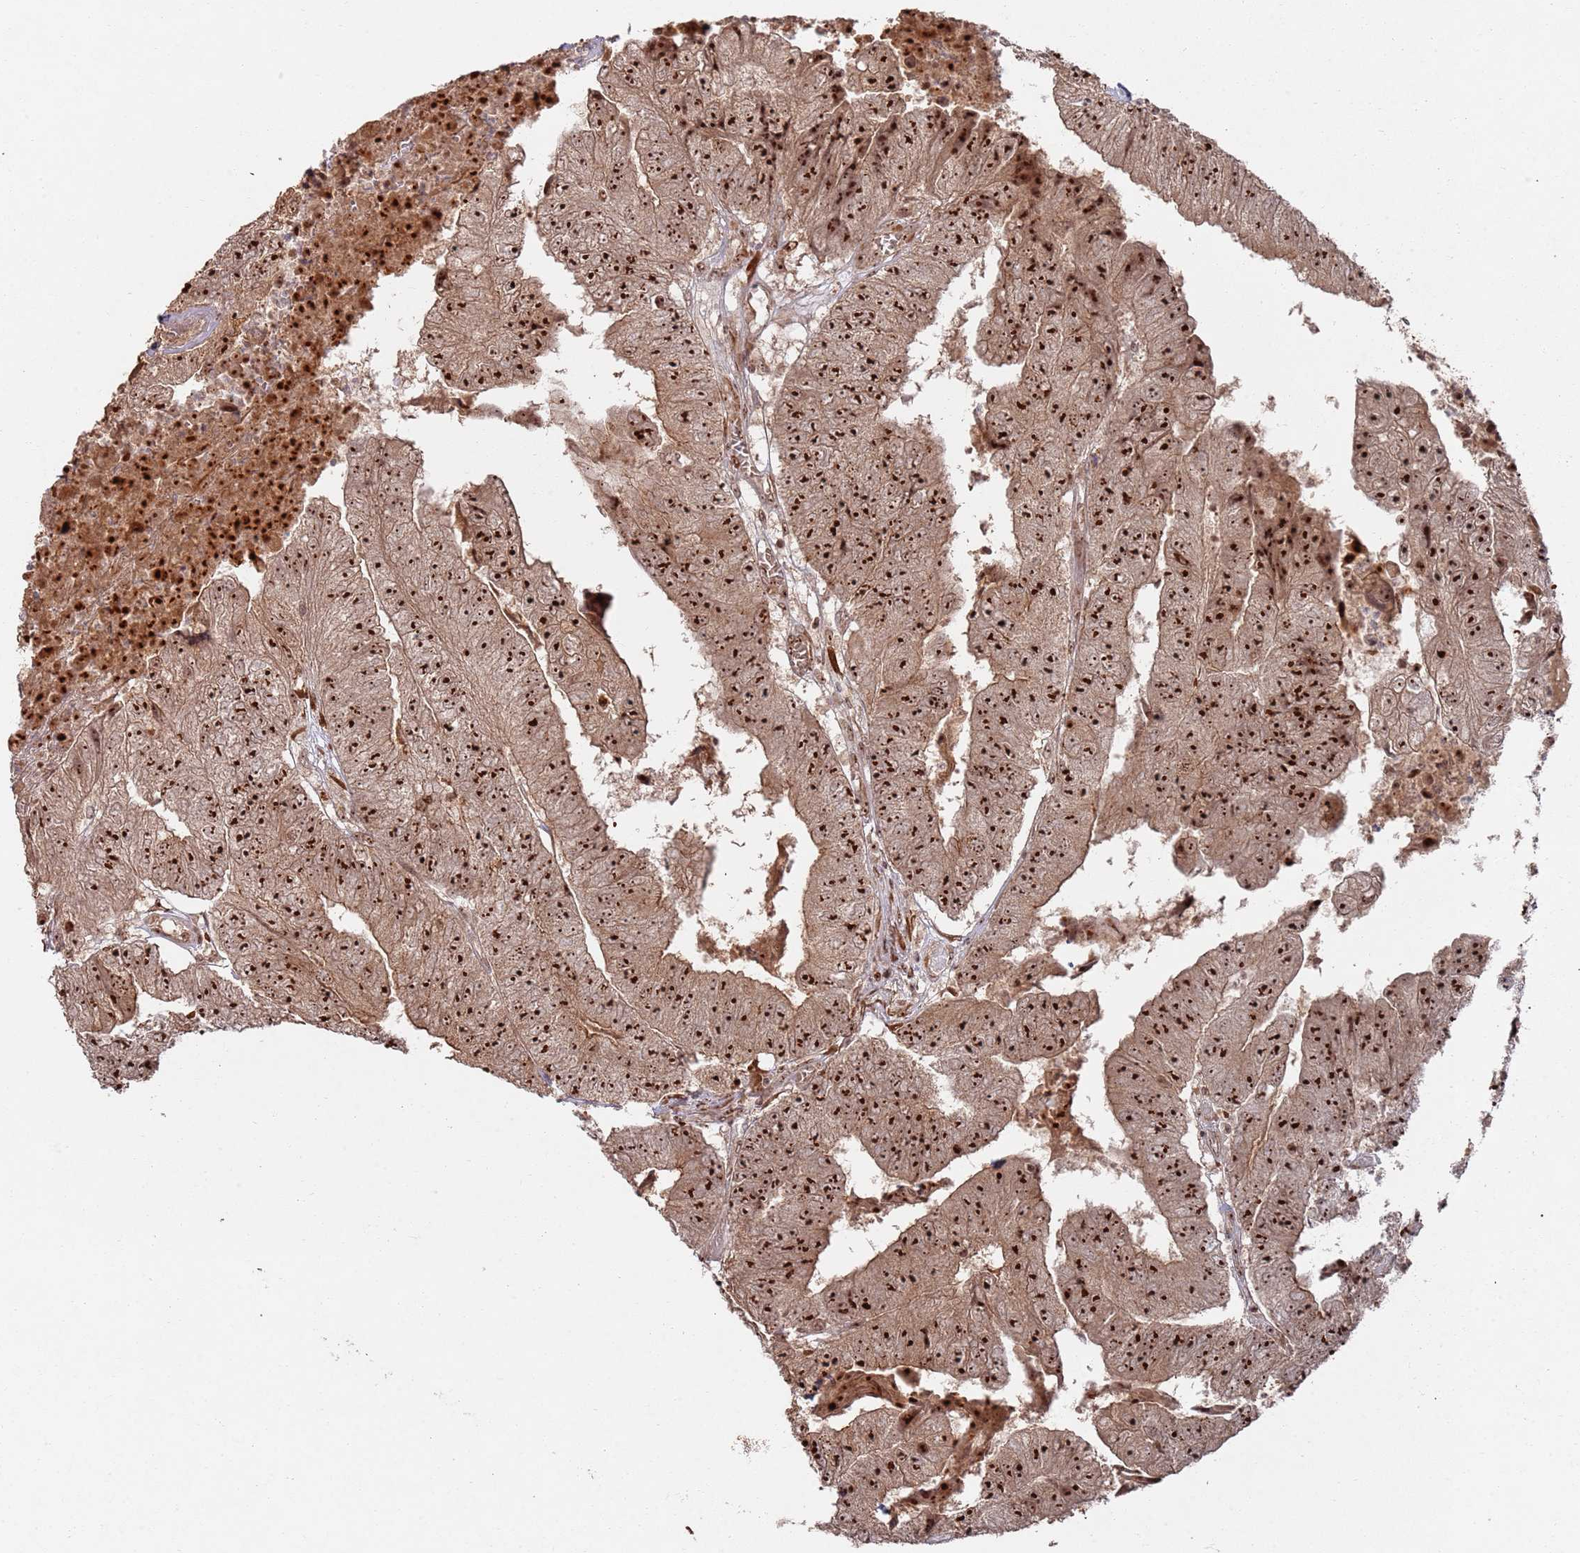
{"staining": {"intensity": "strong", "quantity": ">75%", "location": "nuclear"}, "tissue": "colorectal cancer", "cell_type": "Tumor cells", "image_type": "cancer", "snomed": [{"axis": "morphology", "description": "Adenocarcinoma, NOS"}, {"axis": "topography", "description": "Colon"}], "caption": "Brown immunohistochemical staining in human colorectal adenocarcinoma exhibits strong nuclear expression in approximately >75% of tumor cells. Ihc stains the protein of interest in brown and the nuclei are stained blue.", "gene": "UTP11", "patient": {"sex": "female", "age": 67}}